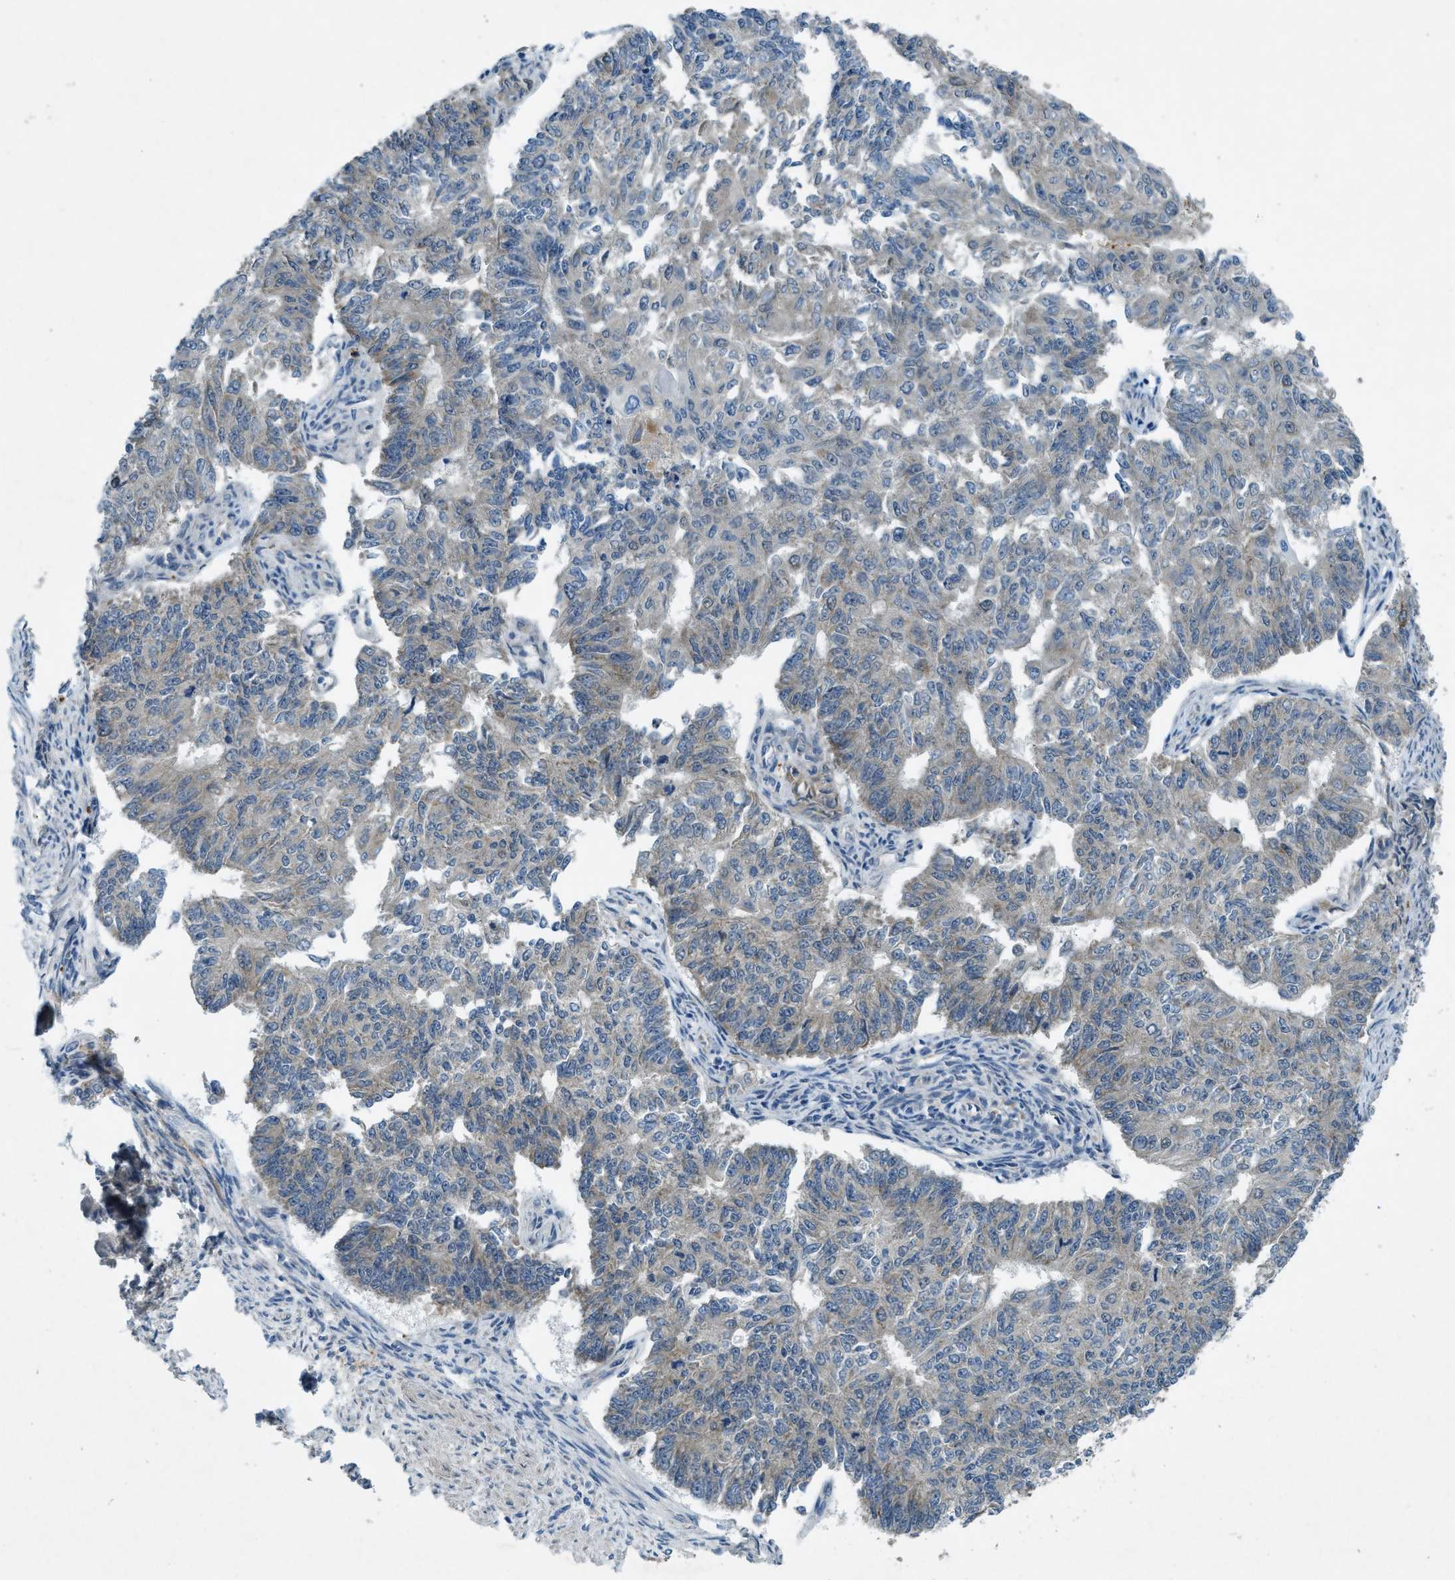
{"staining": {"intensity": "weak", "quantity": "<25%", "location": "cytoplasmic/membranous"}, "tissue": "endometrial cancer", "cell_type": "Tumor cells", "image_type": "cancer", "snomed": [{"axis": "morphology", "description": "Adenocarcinoma, NOS"}, {"axis": "topography", "description": "Endometrium"}], "caption": "Tumor cells show no significant protein expression in endometrial adenocarcinoma.", "gene": "SNX14", "patient": {"sex": "female", "age": 32}}